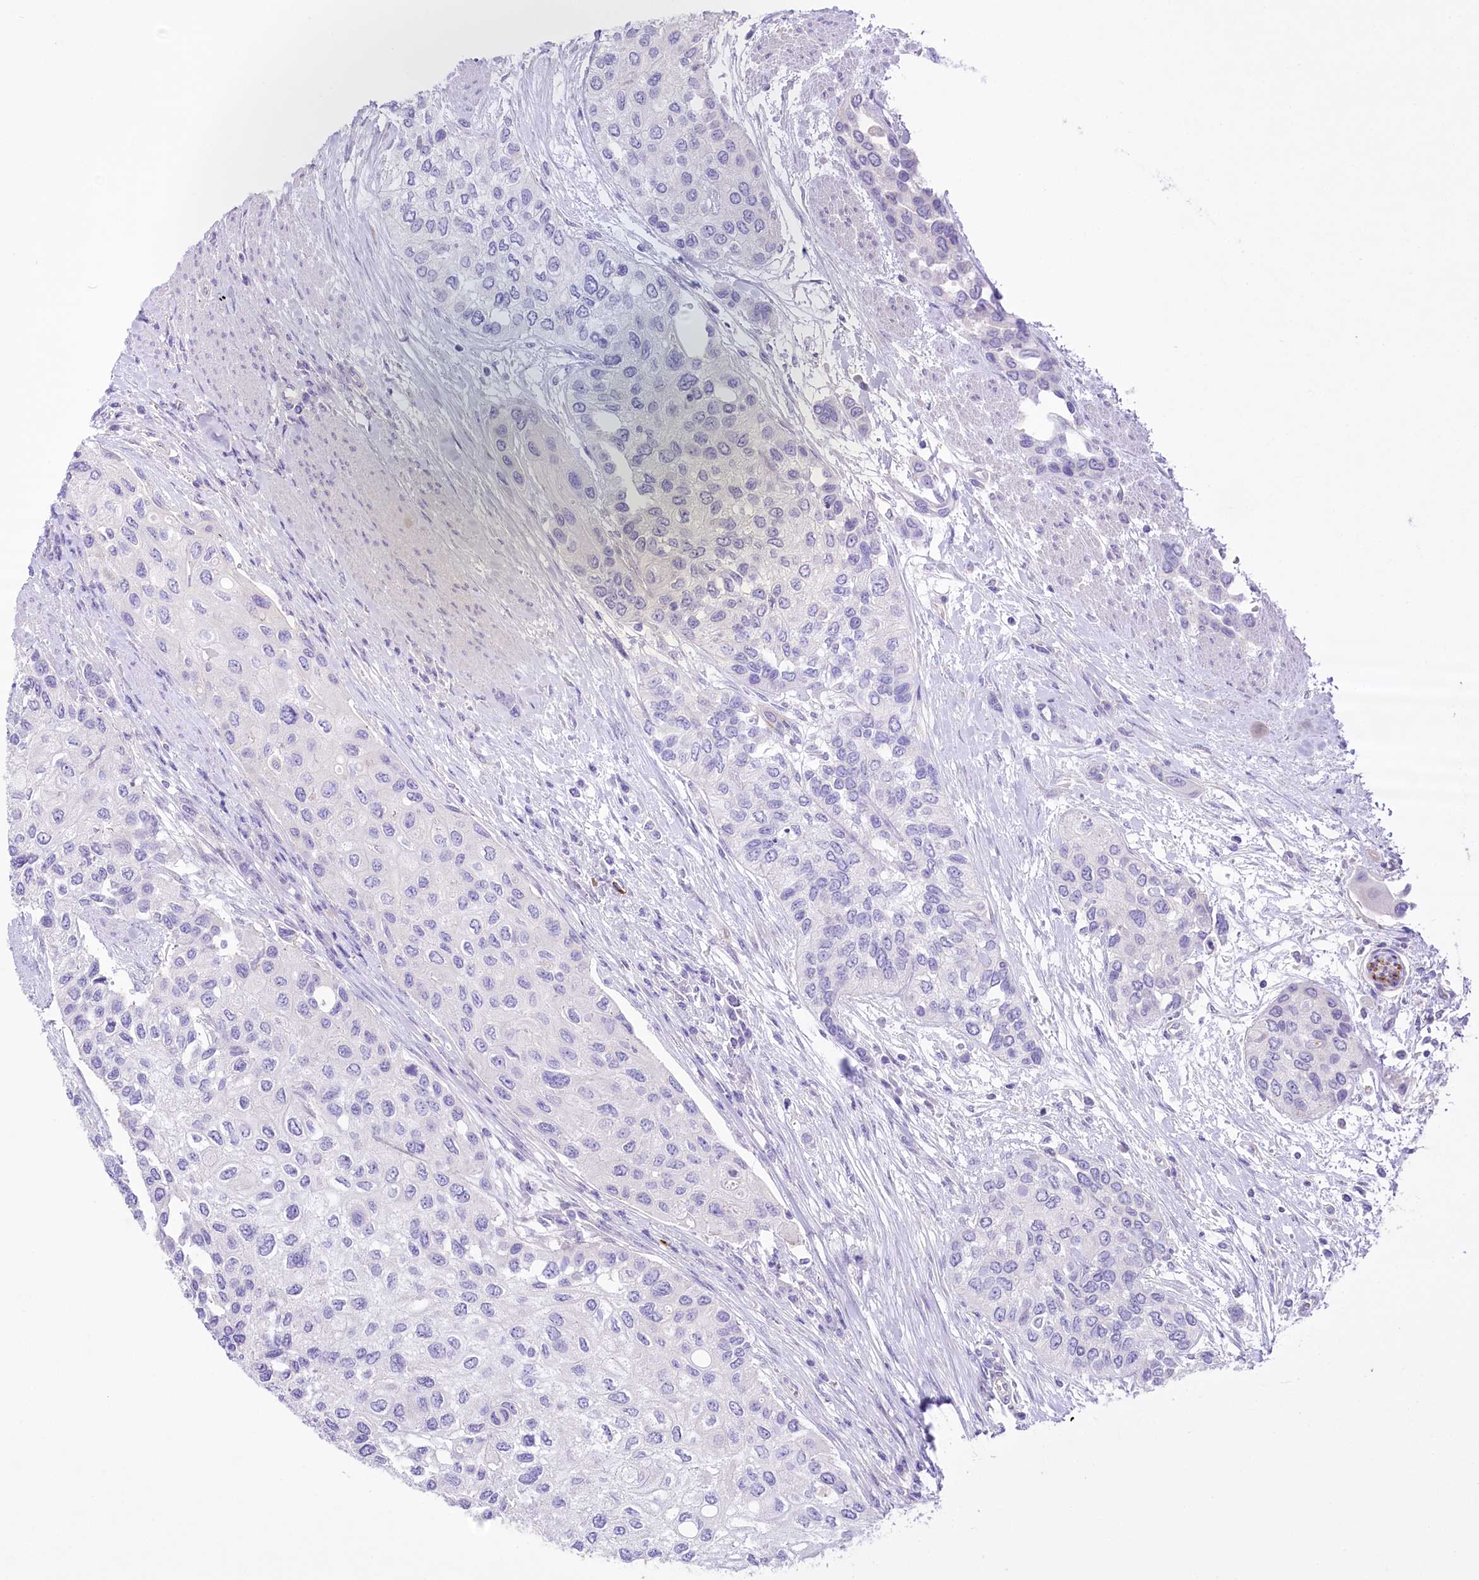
{"staining": {"intensity": "negative", "quantity": "none", "location": "none"}, "tissue": "urothelial cancer", "cell_type": "Tumor cells", "image_type": "cancer", "snomed": [{"axis": "morphology", "description": "Normal tissue, NOS"}, {"axis": "morphology", "description": "Urothelial carcinoma, High grade"}, {"axis": "topography", "description": "Vascular tissue"}, {"axis": "topography", "description": "Urinary bladder"}], "caption": "Micrograph shows no significant protein staining in tumor cells of high-grade urothelial carcinoma.", "gene": "LRRC34", "patient": {"sex": "female", "age": 56}}